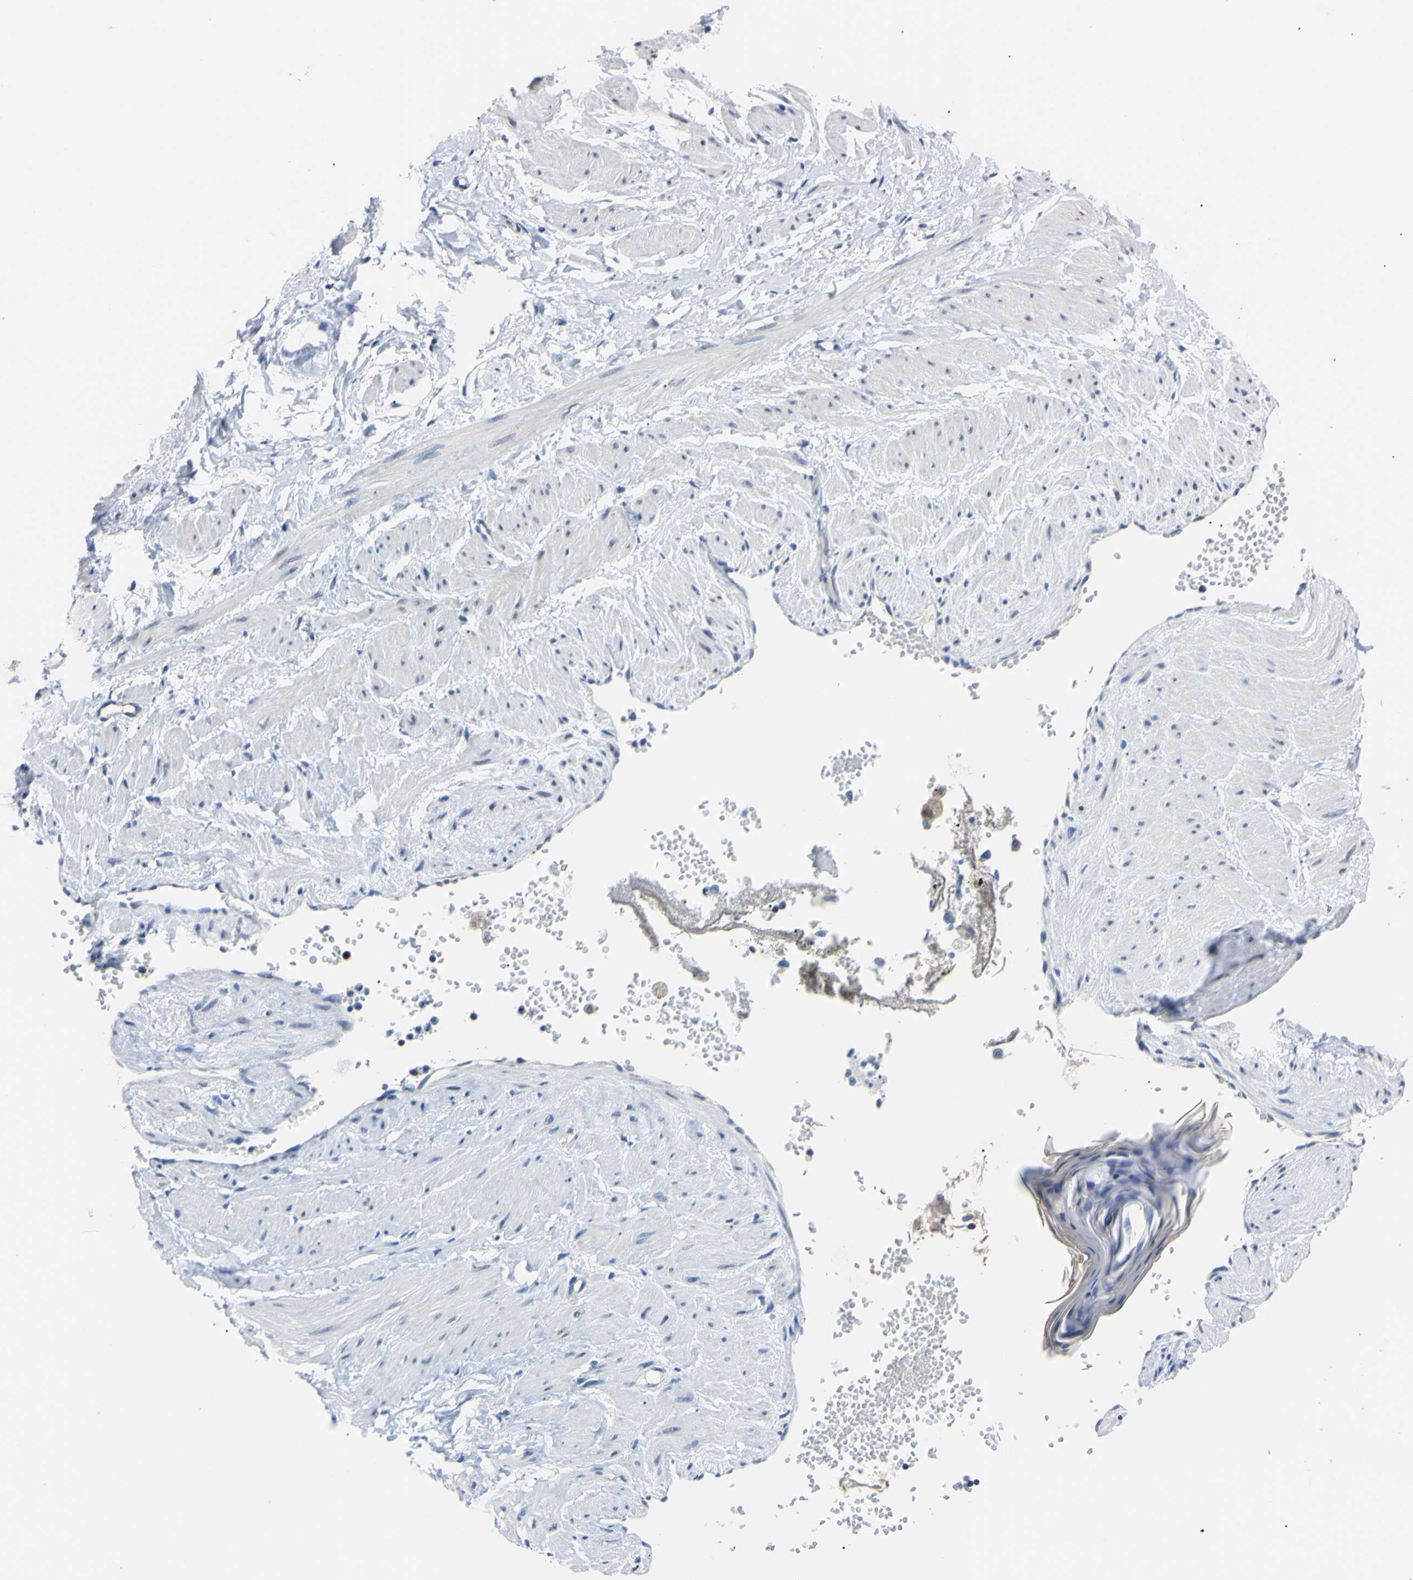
{"staining": {"intensity": "negative", "quantity": "none", "location": "none"}, "tissue": "adipose tissue", "cell_type": "Adipocytes", "image_type": "normal", "snomed": [{"axis": "morphology", "description": "Normal tissue, NOS"}, {"axis": "topography", "description": "Soft tissue"}, {"axis": "topography", "description": "Vascular tissue"}], "caption": "Adipocytes show no significant protein positivity in unremarkable adipose tissue. (DAB (3,3'-diaminobenzidine) immunohistochemistry visualized using brightfield microscopy, high magnification).", "gene": "RARS1", "patient": {"sex": "female", "age": 35}}